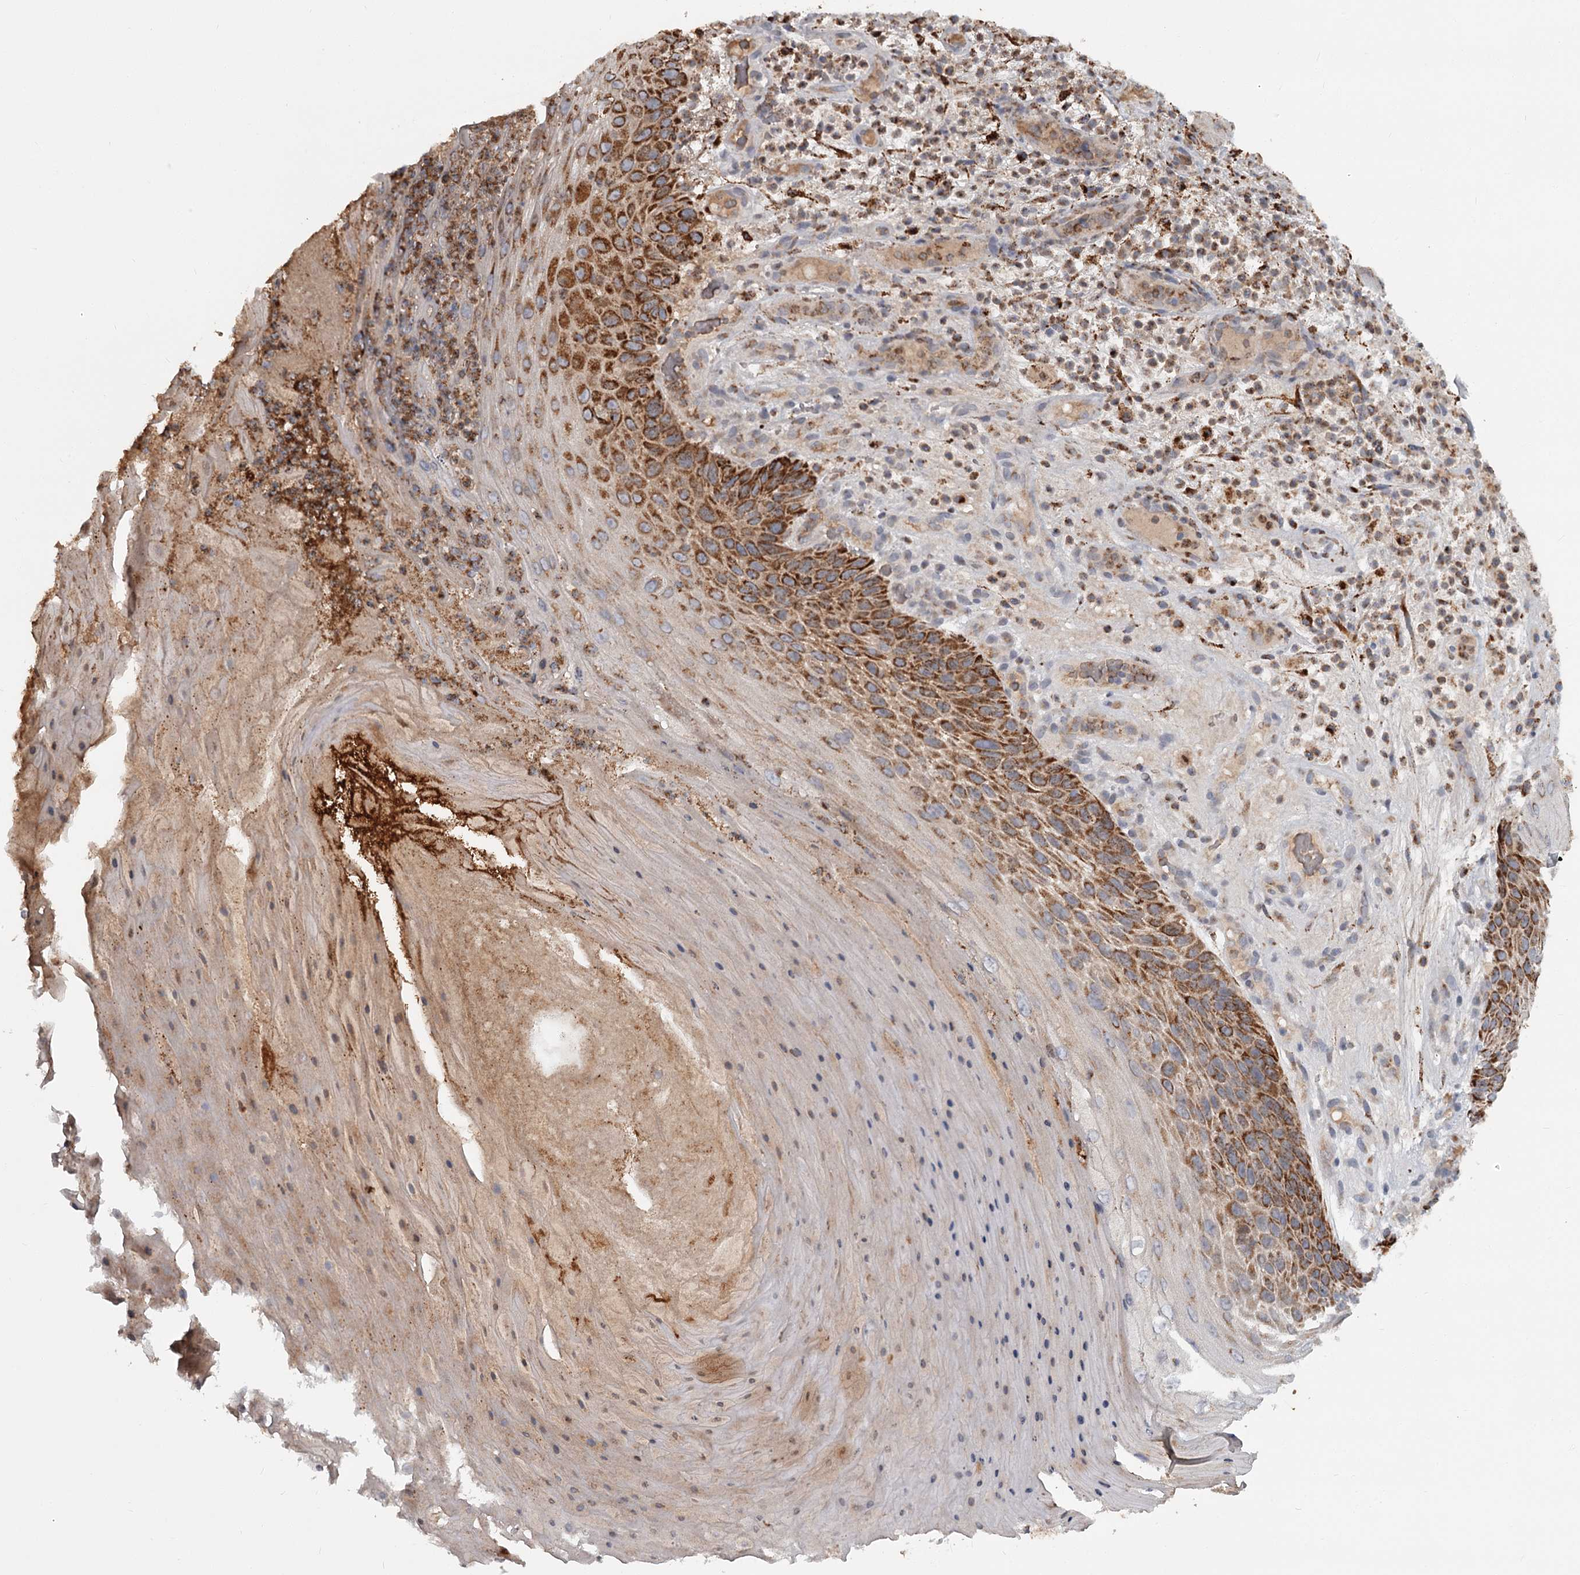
{"staining": {"intensity": "strong", "quantity": "25%-75%", "location": "cytoplasmic/membranous"}, "tissue": "skin cancer", "cell_type": "Tumor cells", "image_type": "cancer", "snomed": [{"axis": "morphology", "description": "Squamous cell carcinoma, NOS"}, {"axis": "topography", "description": "Skin"}], "caption": "This is an image of immunohistochemistry (IHC) staining of skin cancer (squamous cell carcinoma), which shows strong staining in the cytoplasmic/membranous of tumor cells.", "gene": "CDC123", "patient": {"sex": "female", "age": 88}}